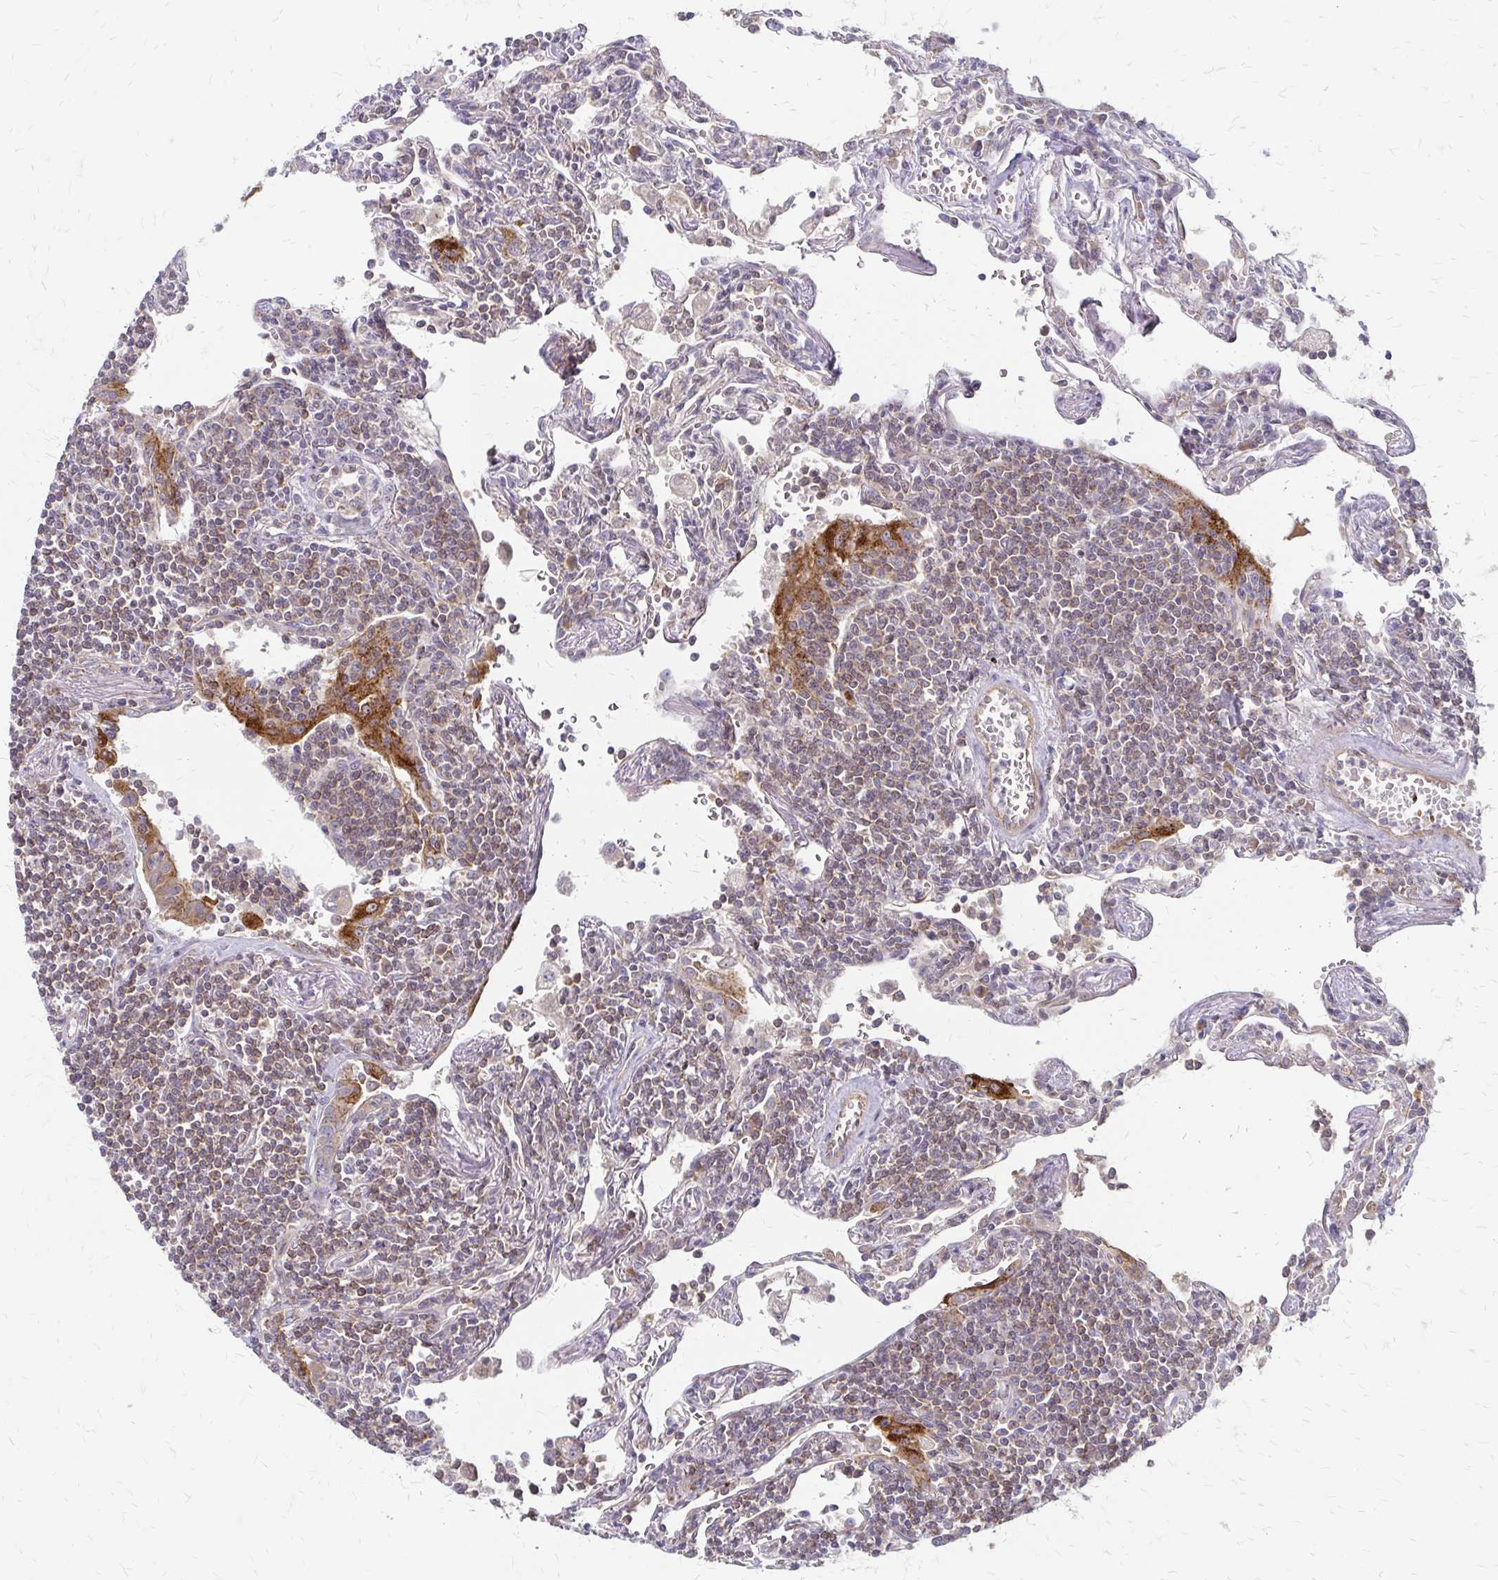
{"staining": {"intensity": "moderate", "quantity": ">75%", "location": "cytoplasmic/membranous"}, "tissue": "lymphoma", "cell_type": "Tumor cells", "image_type": "cancer", "snomed": [{"axis": "morphology", "description": "Malignant lymphoma, non-Hodgkin's type, Low grade"}, {"axis": "topography", "description": "Lung"}], "caption": "Protein staining by IHC displays moderate cytoplasmic/membranous positivity in about >75% of tumor cells in low-grade malignant lymphoma, non-Hodgkin's type.", "gene": "ZNF383", "patient": {"sex": "female", "age": 71}}